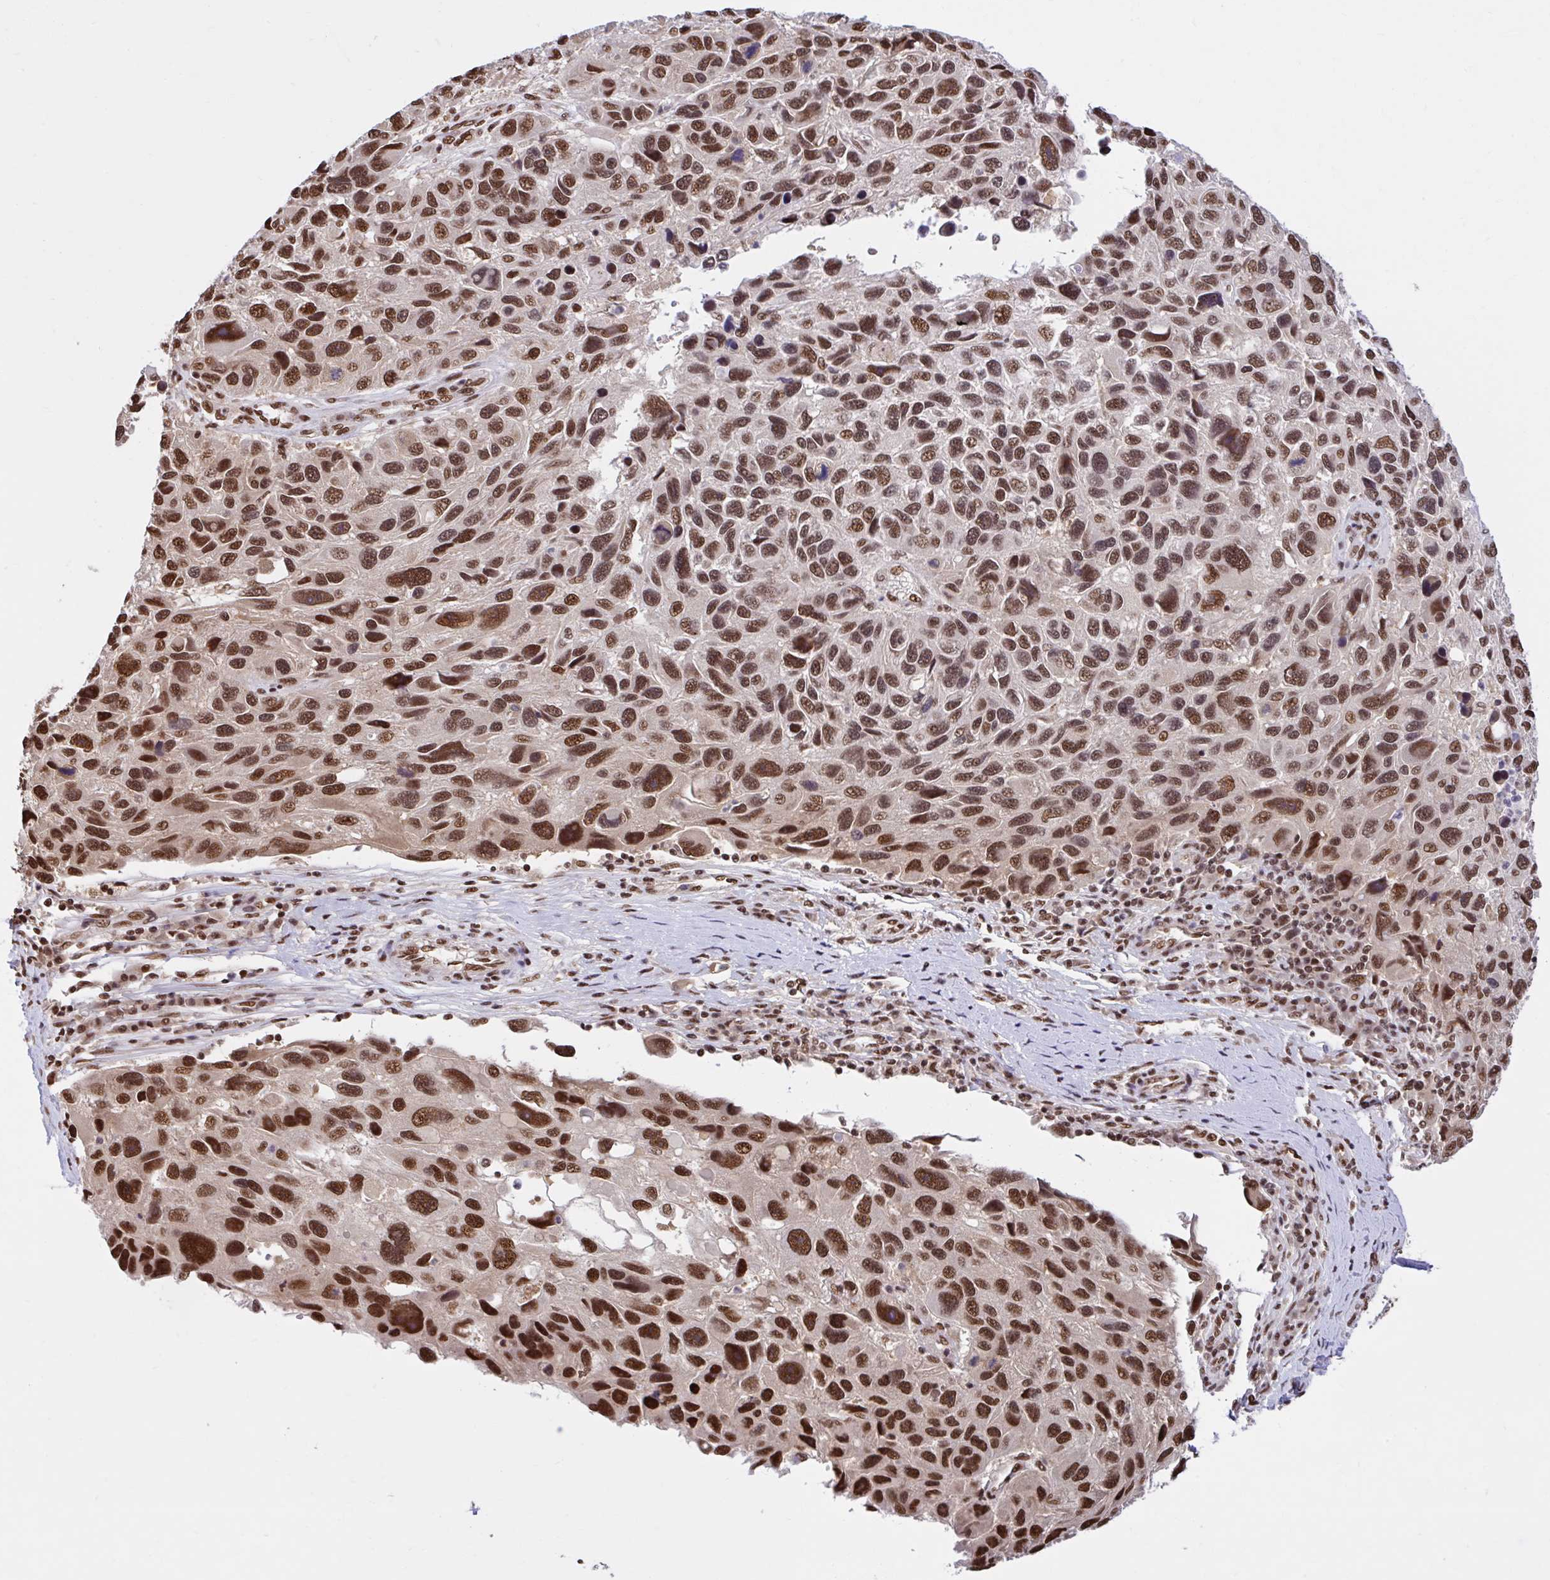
{"staining": {"intensity": "strong", "quantity": ">75%", "location": "nuclear"}, "tissue": "melanoma", "cell_type": "Tumor cells", "image_type": "cancer", "snomed": [{"axis": "morphology", "description": "Malignant melanoma, NOS"}, {"axis": "topography", "description": "Skin"}], "caption": "A high-resolution histopathology image shows immunohistochemistry (IHC) staining of melanoma, which reveals strong nuclear staining in about >75% of tumor cells.", "gene": "ABCA9", "patient": {"sex": "male", "age": 53}}